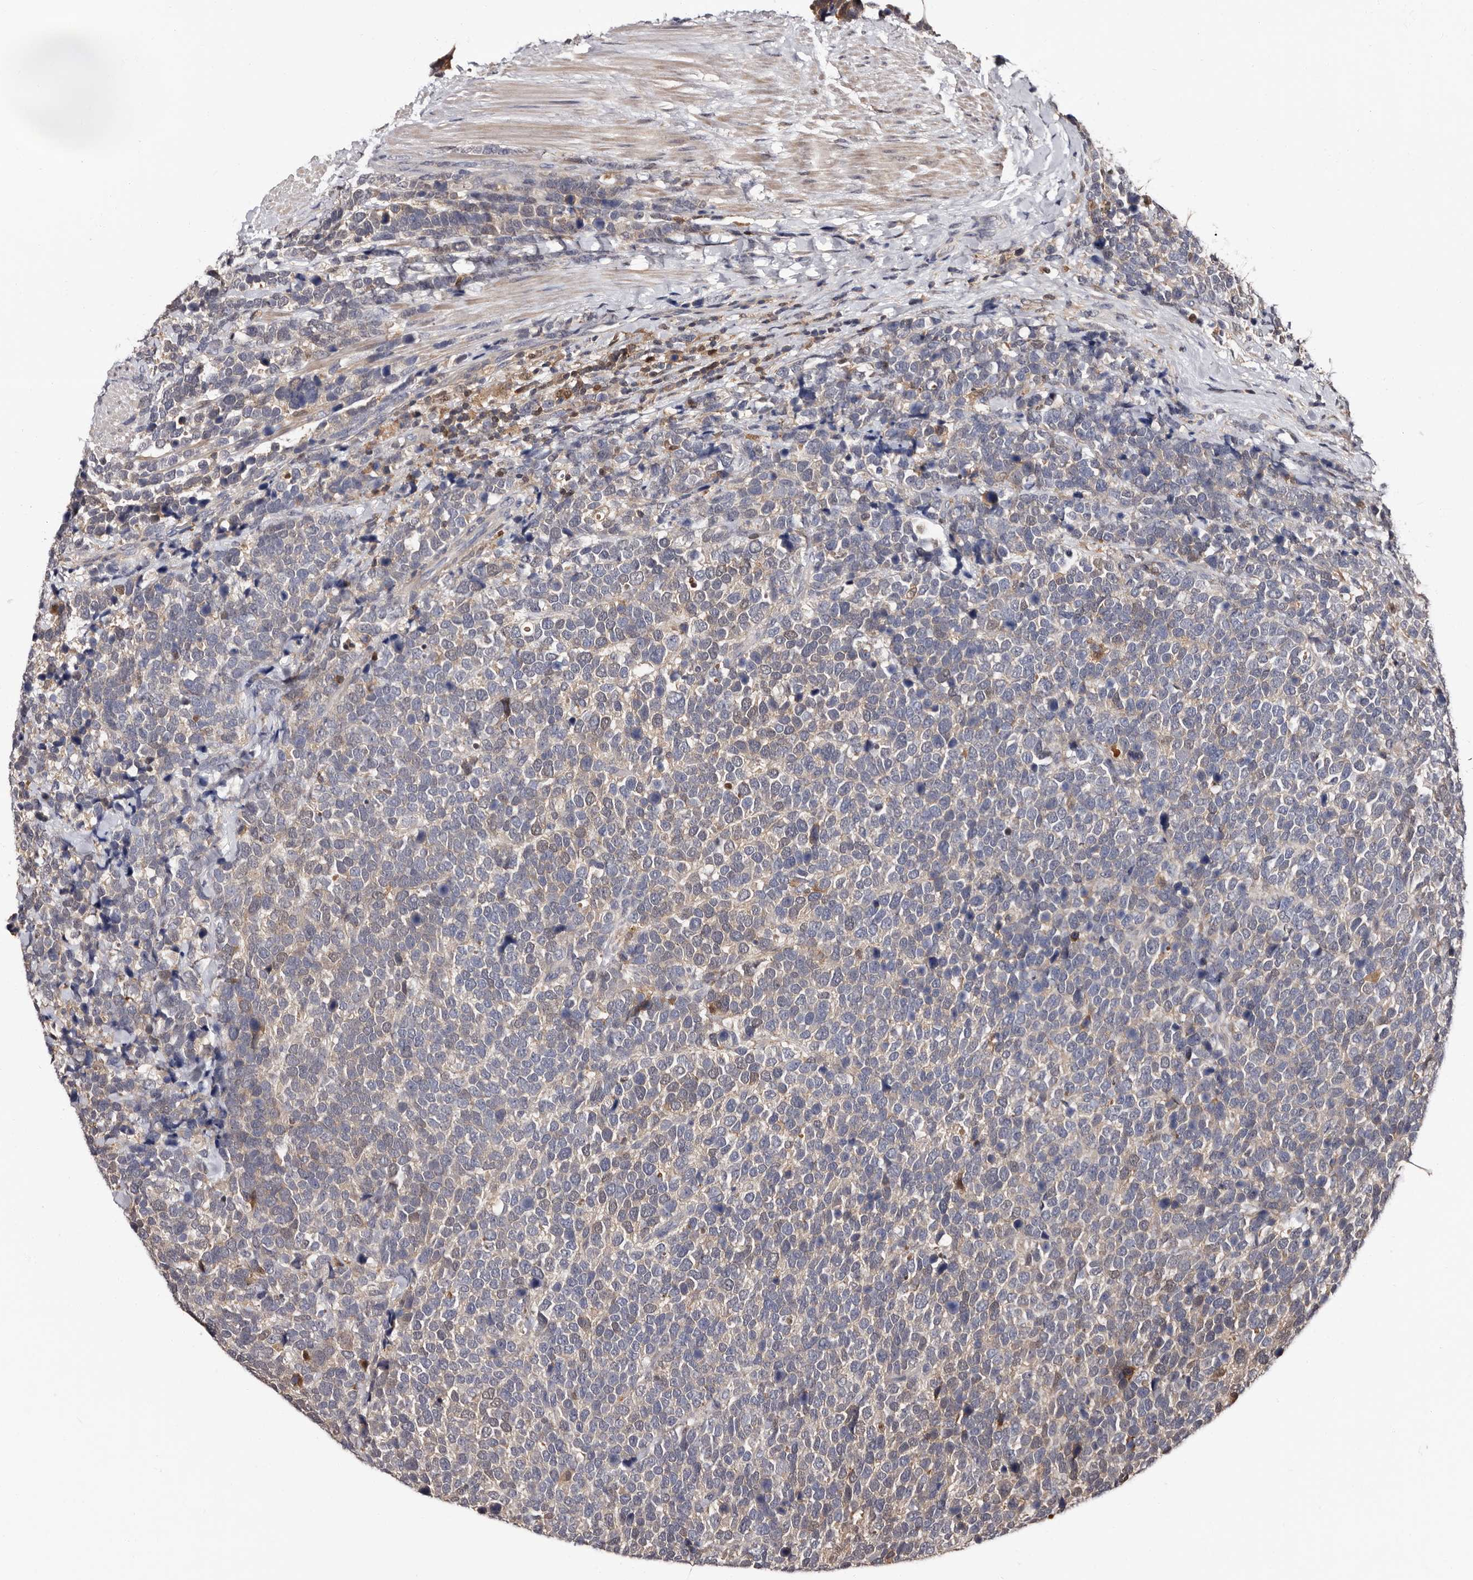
{"staining": {"intensity": "weak", "quantity": "25%-75%", "location": "cytoplasmic/membranous"}, "tissue": "urothelial cancer", "cell_type": "Tumor cells", "image_type": "cancer", "snomed": [{"axis": "morphology", "description": "Urothelial carcinoma, High grade"}, {"axis": "topography", "description": "Urinary bladder"}], "caption": "Urothelial cancer was stained to show a protein in brown. There is low levels of weak cytoplasmic/membranous positivity in approximately 25%-75% of tumor cells. (brown staining indicates protein expression, while blue staining denotes nuclei).", "gene": "DNPH1", "patient": {"sex": "female", "age": 82}}